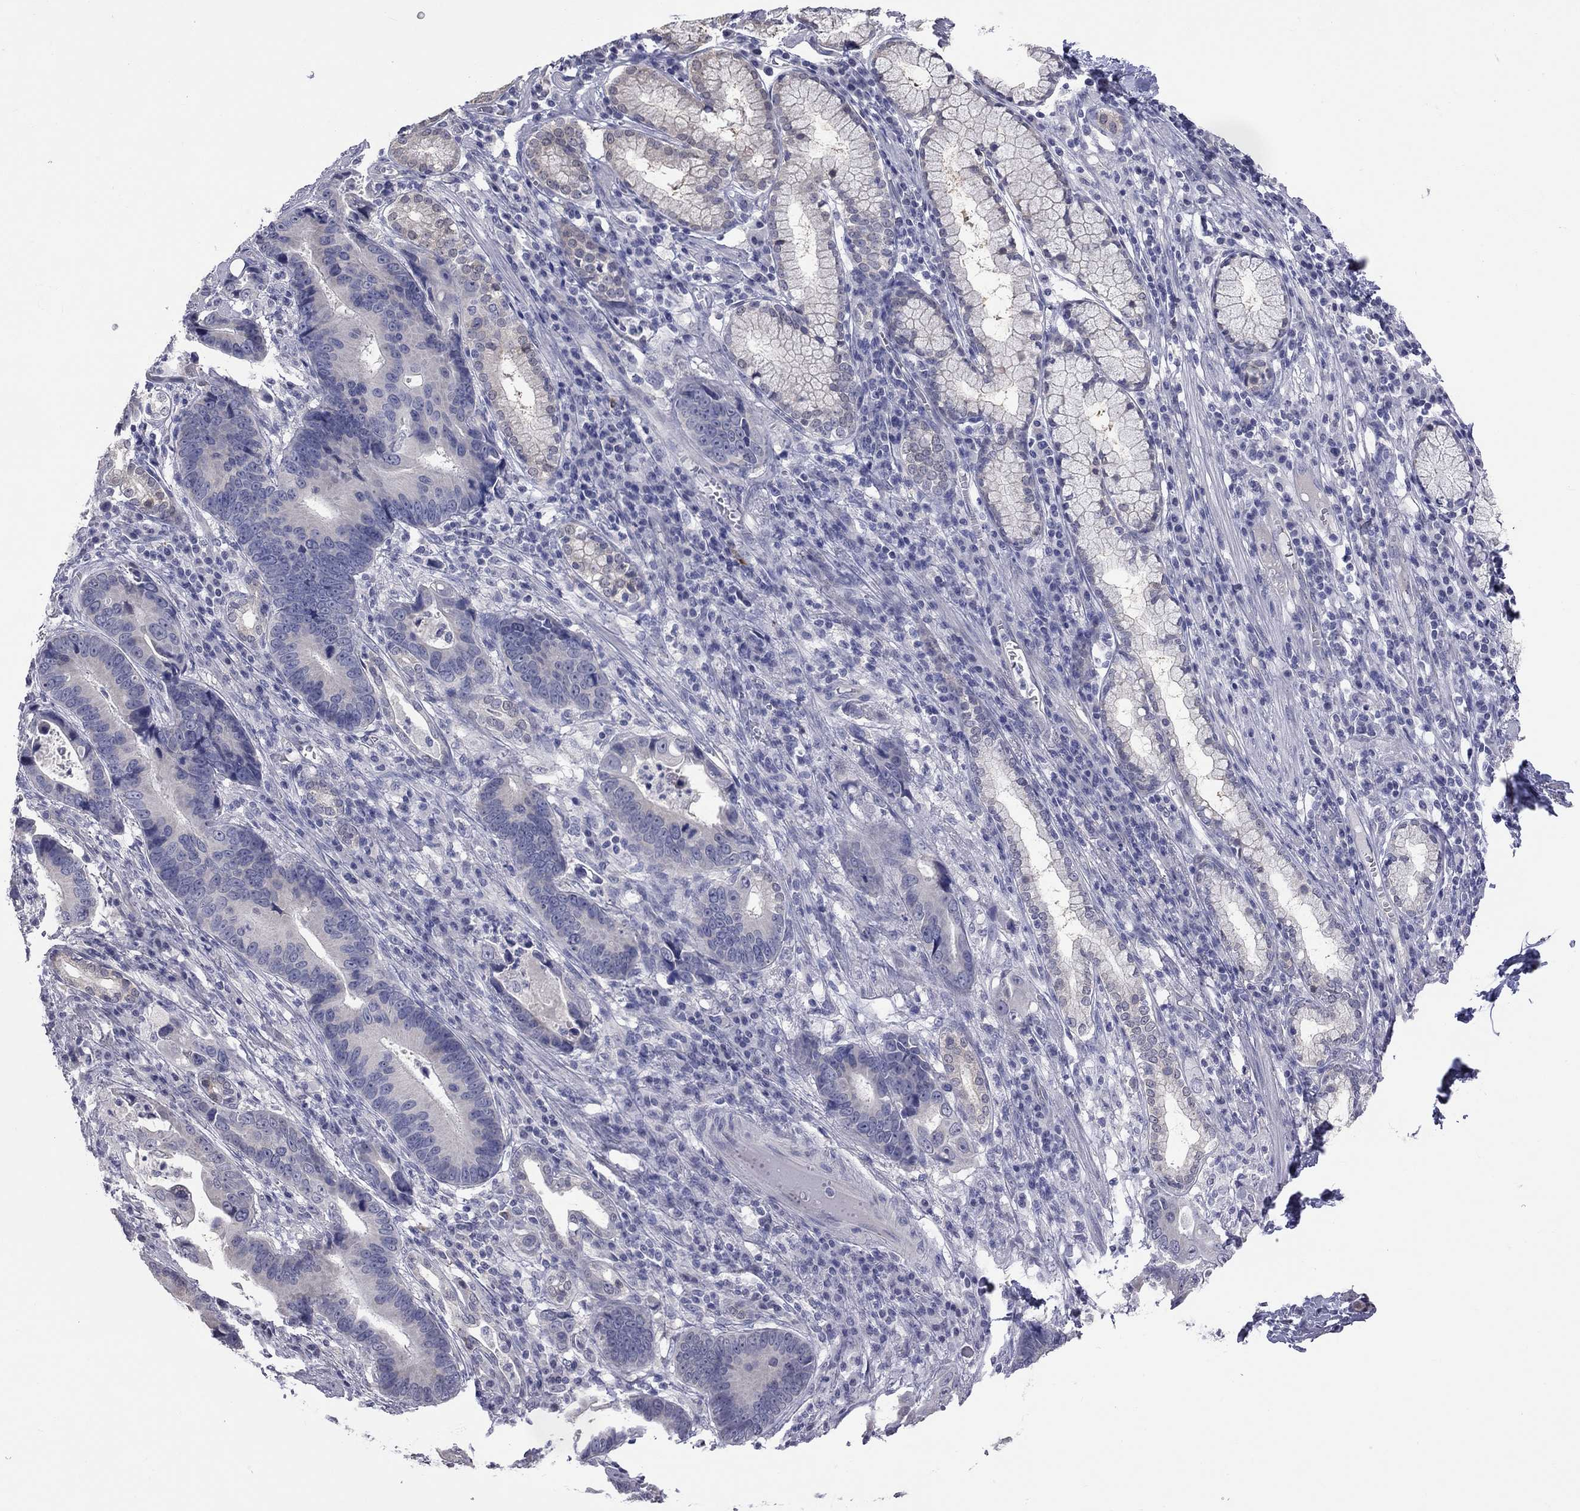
{"staining": {"intensity": "negative", "quantity": "none", "location": "none"}, "tissue": "stomach cancer", "cell_type": "Tumor cells", "image_type": "cancer", "snomed": [{"axis": "morphology", "description": "Adenocarcinoma, NOS"}, {"axis": "topography", "description": "Stomach"}], "caption": "Stomach cancer stained for a protein using immunohistochemistry exhibits no positivity tumor cells.", "gene": "HYLS1", "patient": {"sex": "male", "age": 84}}